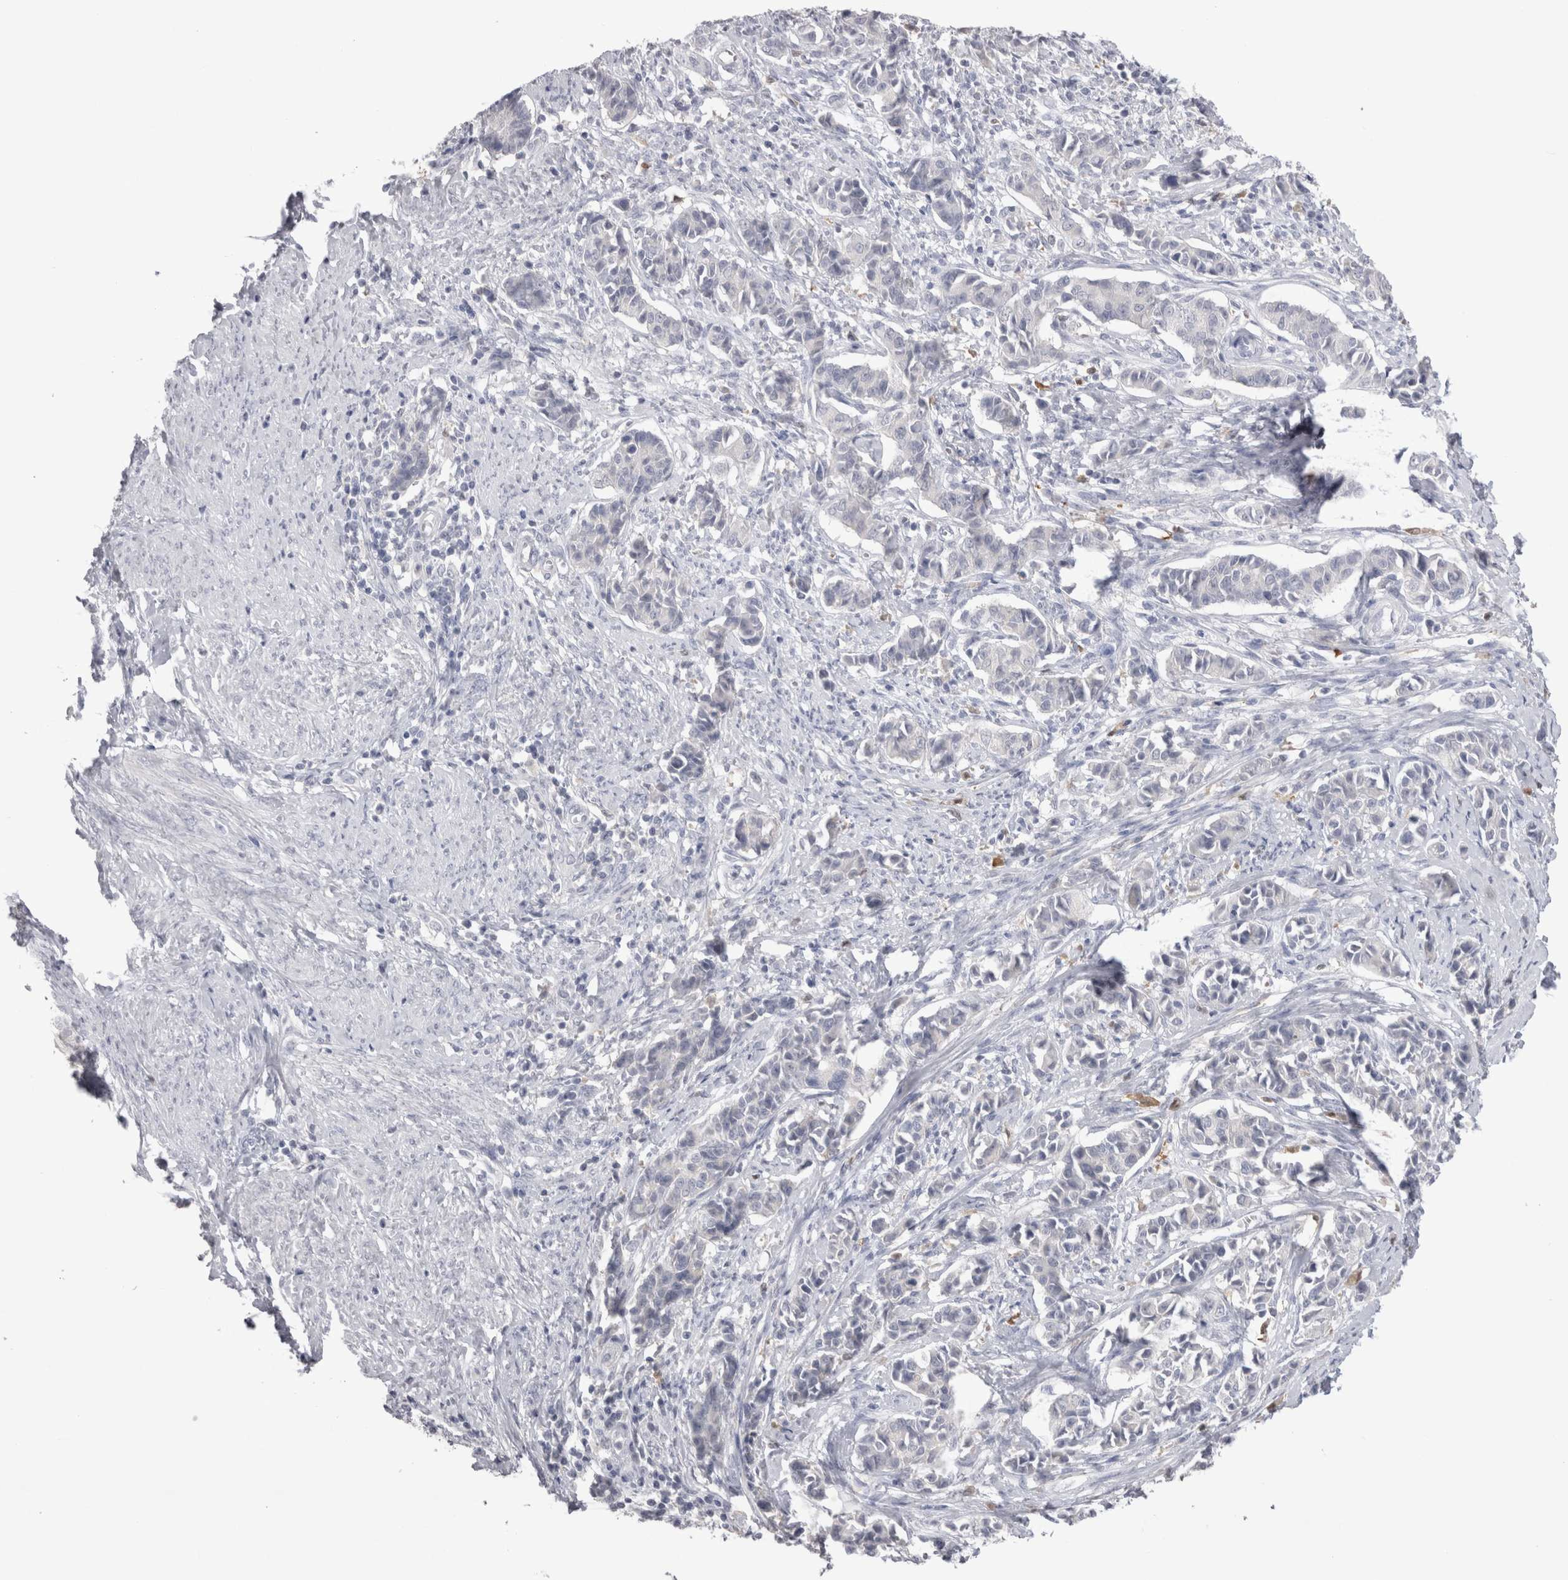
{"staining": {"intensity": "negative", "quantity": "none", "location": "none"}, "tissue": "cervical cancer", "cell_type": "Tumor cells", "image_type": "cancer", "snomed": [{"axis": "morphology", "description": "Normal tissue, NOS"}, {"axis": "morphology", "description": "Squamous cell carcinoma, NOS"}, {"axis": "topography", "description": "Cervix"}], "caption": "Human cervical squamous cell carcinoma stained for a protein using IHC reveals no positivity in tumor cells.", "gene": "SUCNR1", "patient": {"sex": "female", "age": 35}}